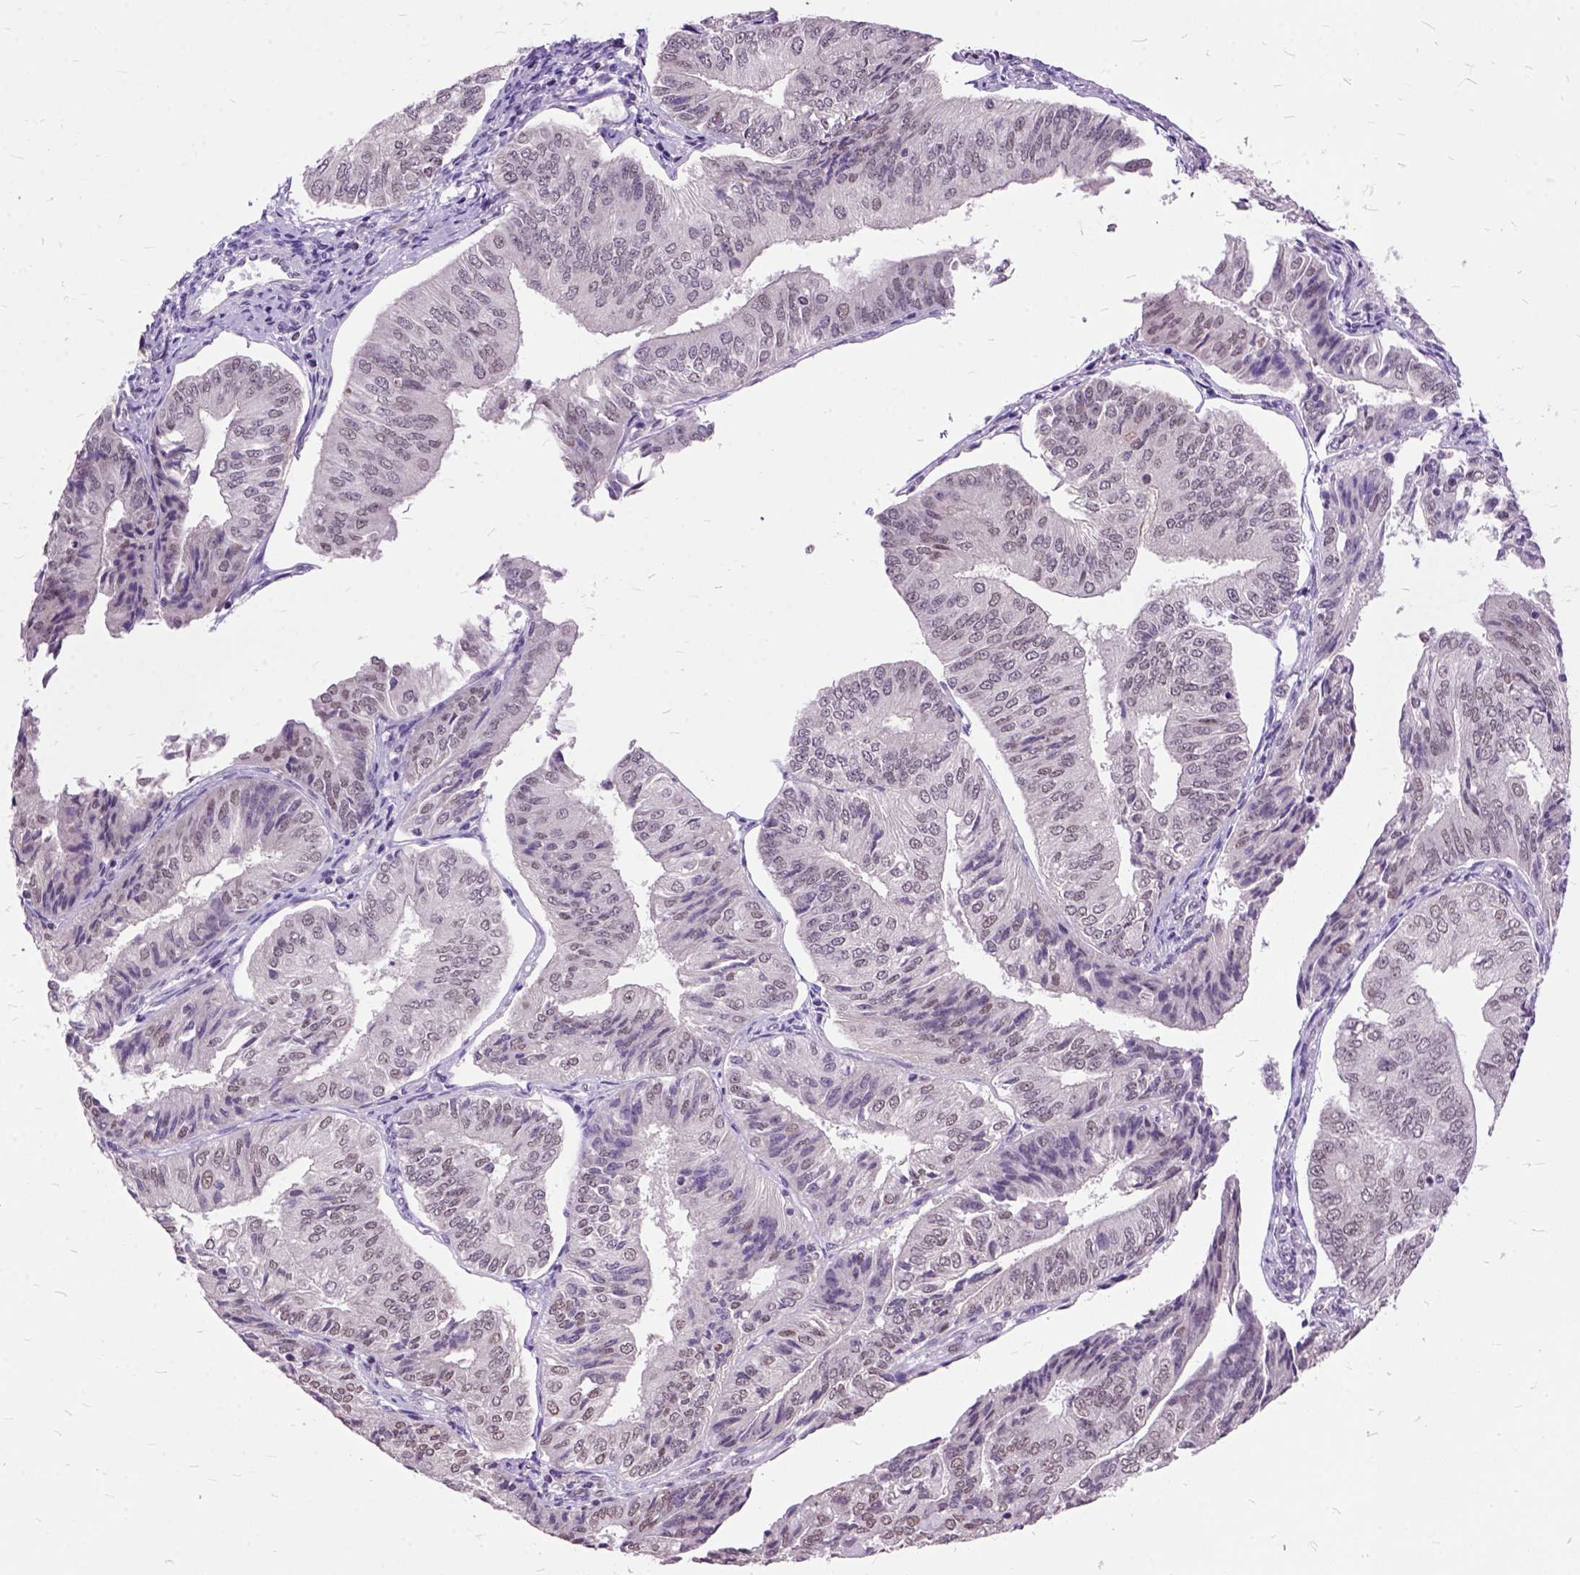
{"staining": {"intensity": "weak", "quantity": "<25%", "location": "nuclear"}, "tissue": "endometrial cancer", "cell_type": "Tumor cells", "image_type": "cancer", "snomed": [{"axis": "morphology", "description": "Adenocarcinoma, NOS"}, {"axis": "topography", "description": "Endometrium"}], "caption": "Tumor cells show no significant staining in endometrial adenocarcinoma.", "gene": "ORC5", "patient": {"sex": "female", "age": 58}}